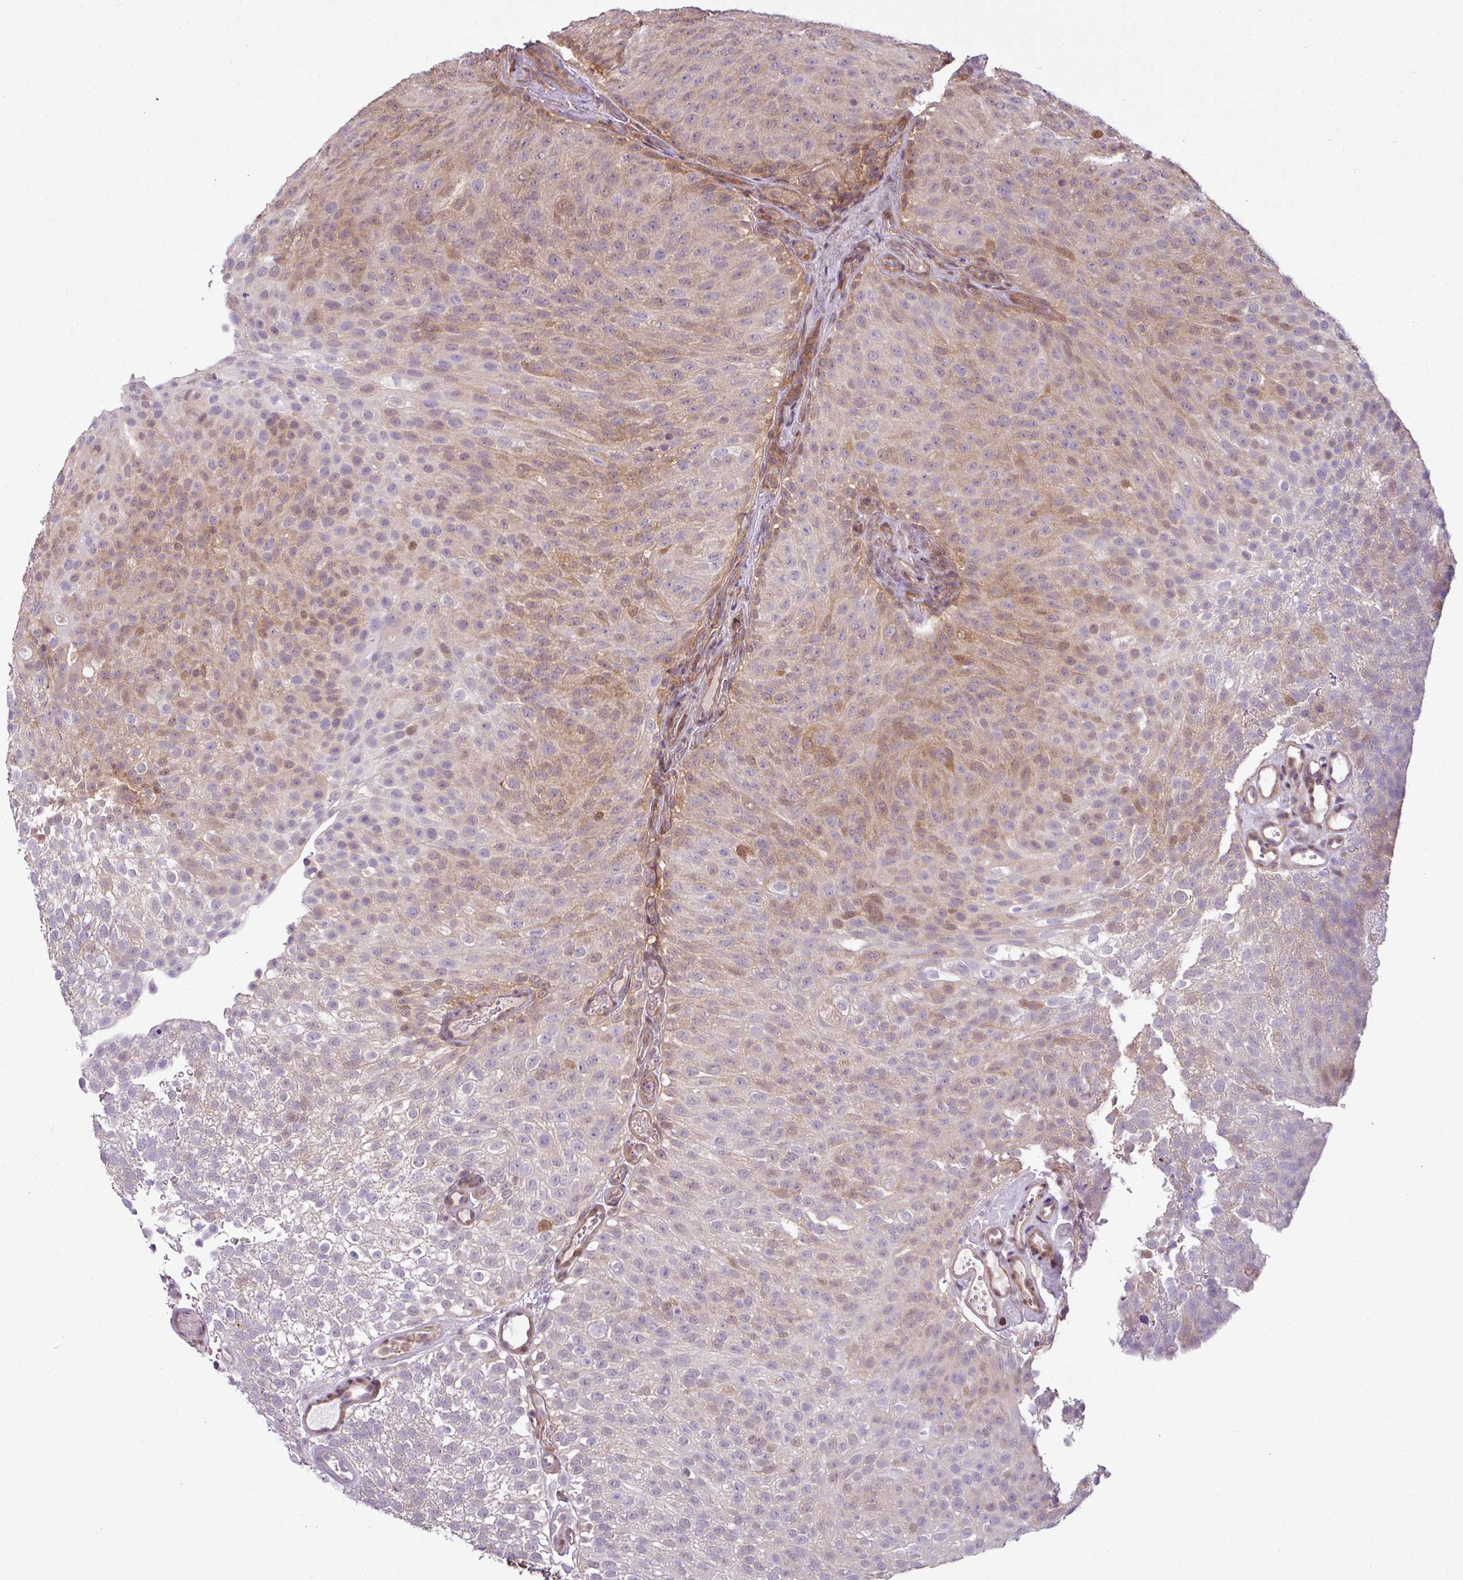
{"staining": {"intensity": "moderate", "quantity": "25%-75%", "location": "cytoplasmic/membranous"}, "tissue": "urothelial cancer", "cell_type": "Tumor cells", "image_type": "cancer", "snomed": [{"axis": "morphology", "description": "Urothelial carcinoma, Low grade"}, {"axis": "topography", "description": "Urinary bladder"}], "caption": "The micrograph reveals a brown stain indicating the presence of a protein in the cytoplasmic/membranous of tumor cells in urothelial cancer.", "gene": "SH3BGRL", "patient": {"sex": "male", "age": 78}}